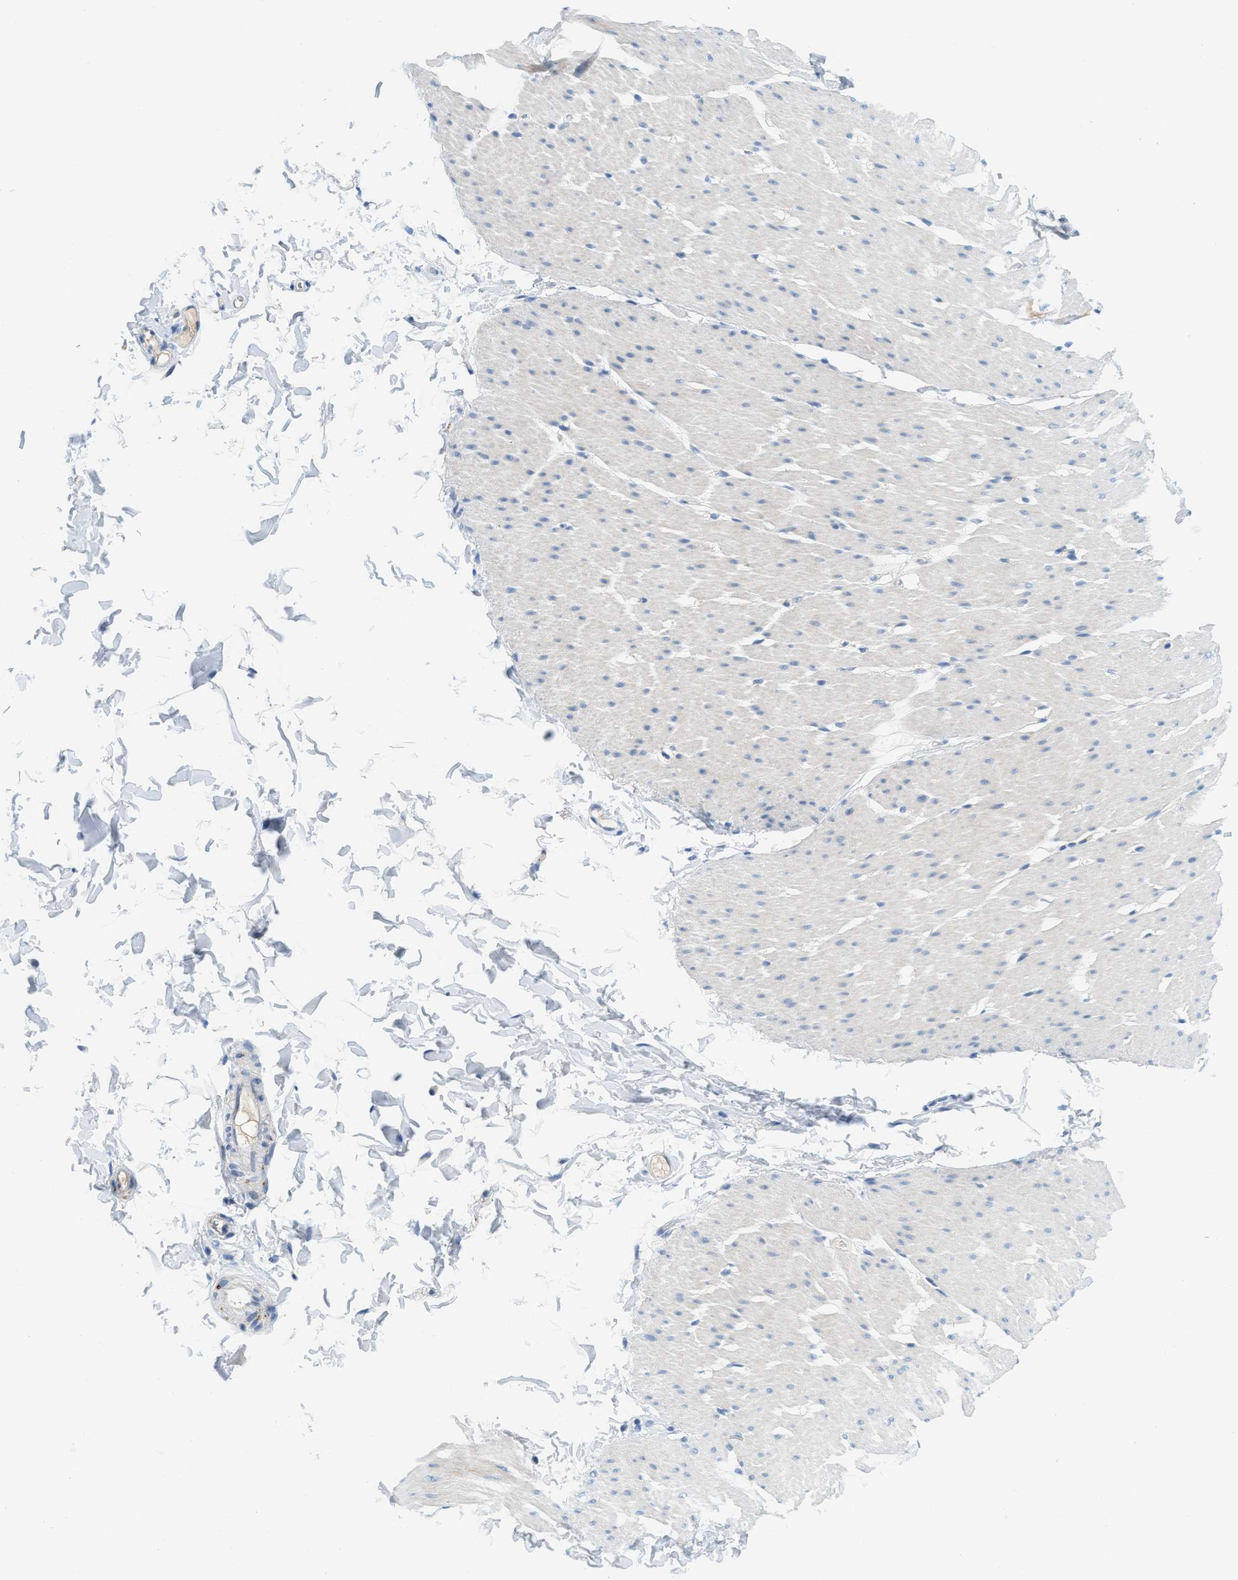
{"staining": {"intensity": "negative", "quantity": "none", "location": "none"}, "tissue": "smooth muscle", "cell_type": "Smooth muscle cells", "image_type": "normal", "snomed": [{"axis": "morphology", "description": "Normal tissue, NOS"}, {"axis": "topography", "description": "Smooth muscle"}, {"axis": "topography", "description": "Colon"}], "caption": "This image is of unremarkable smooth muscle stained with immunohistochemistry to label a protein in brown with the nuclei are counter-stained blue. There is no expression in smooth muscle cells. (DAB (3,3'-diaminobenzidine) immunohistochemistry visualized using brightfield microscopy, high magnification).", "gene": "TSPAN3", "patient": {"sex": "male", "age": 67}}